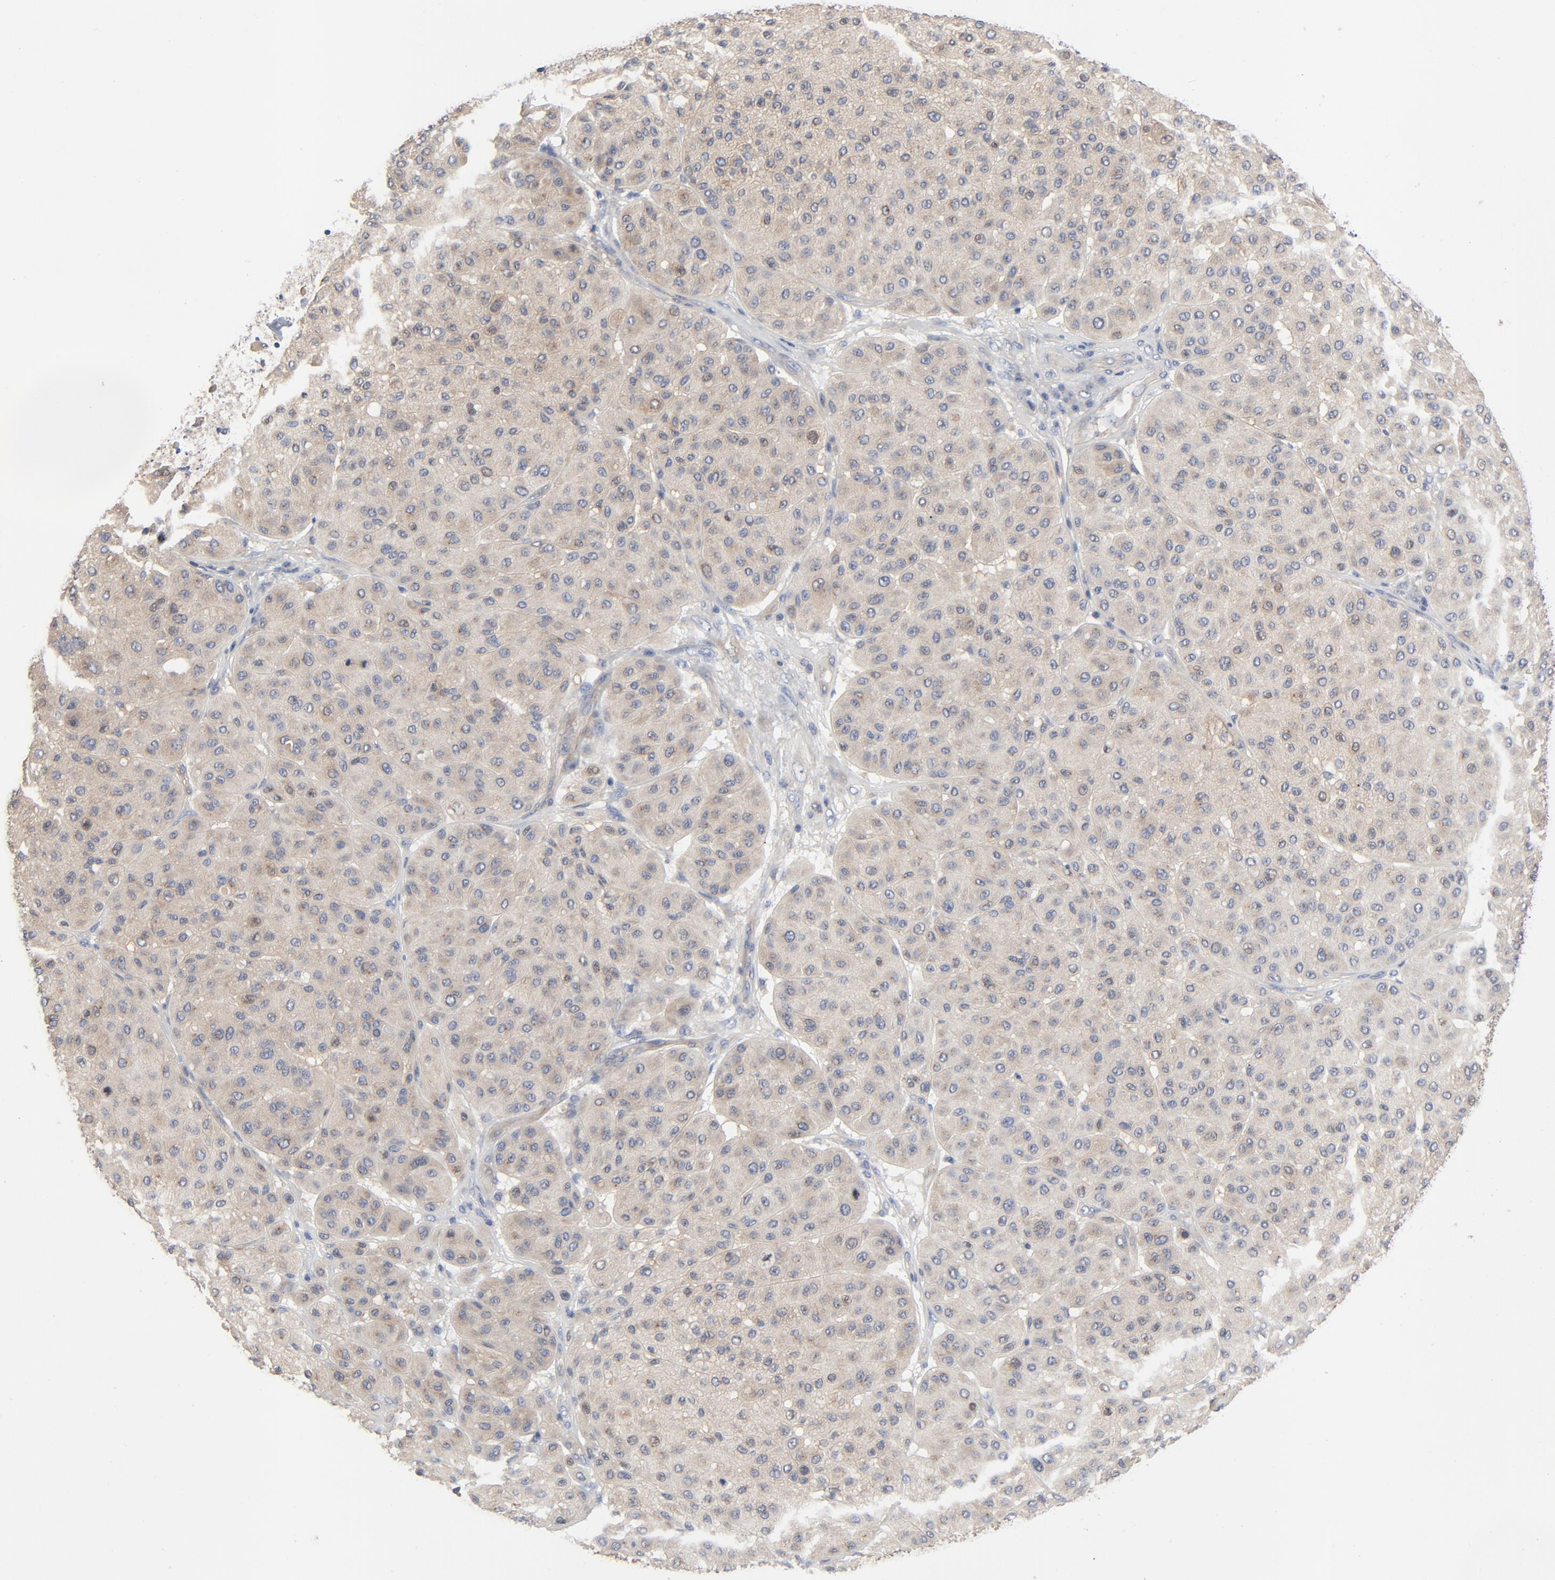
{"staining": {"intensity": "moderate", "quantity": ">75%", "location": "cytoplasmic/membranous"}, "tissue": "melanoma", "cell_type": "Tumor cells", "image_type": "cancer", "snomed": [{"axis": "morphology", "description": "Normal tissue, NOS"}, {"axis": "morphology", "description": "Malignant melanoma, Metastatic site"}, {"axis": "topography", "description": "Skin"}], "caption": "Moderate cytoplasmic/membranous staining is identified in about >75% of tumor cells in malignant melanoma (metastatic site).", "gene": "DYNLT3", "patient": {"sex": "male", "age": 41}}